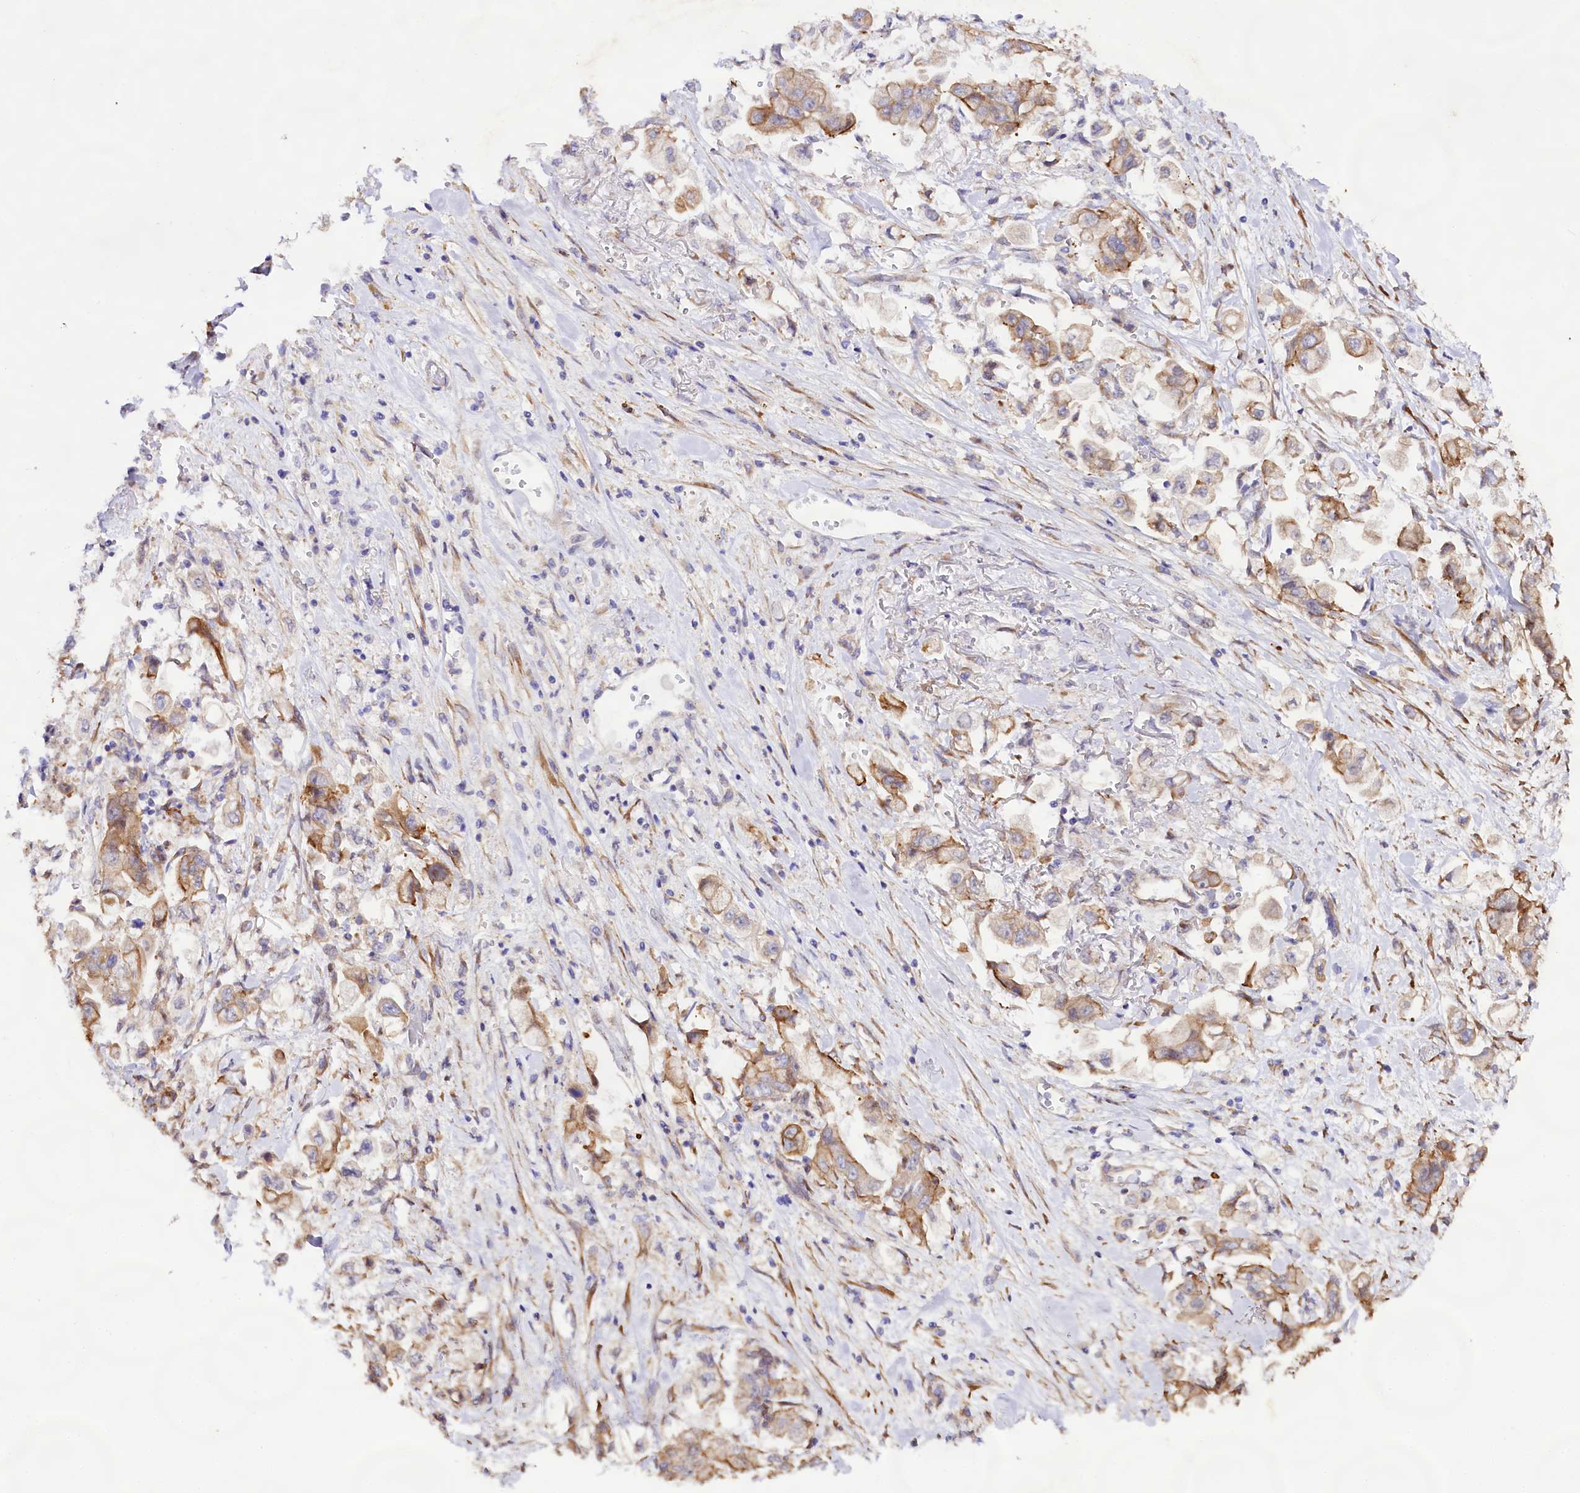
{"staining": {"intensity": "moderate", "quantity": ">75%", "location": "cytoplasmic/membranous"}, "tissue": "stomach cancer", "cell_type": "Tumor cells", "image_type": "cancer", "snomed": [{"axis": "morphology", "description": "Adenocarcinoma, NOS"}, {"axis": "topography", "description": "Stomach"}], "caption": "Human adenocarcinoma (stomach) stained with a protein marker exhibits moderate staining in tumor cells.", "gene": "VPS11", "patient": {"sex": "male", "age": 62}}